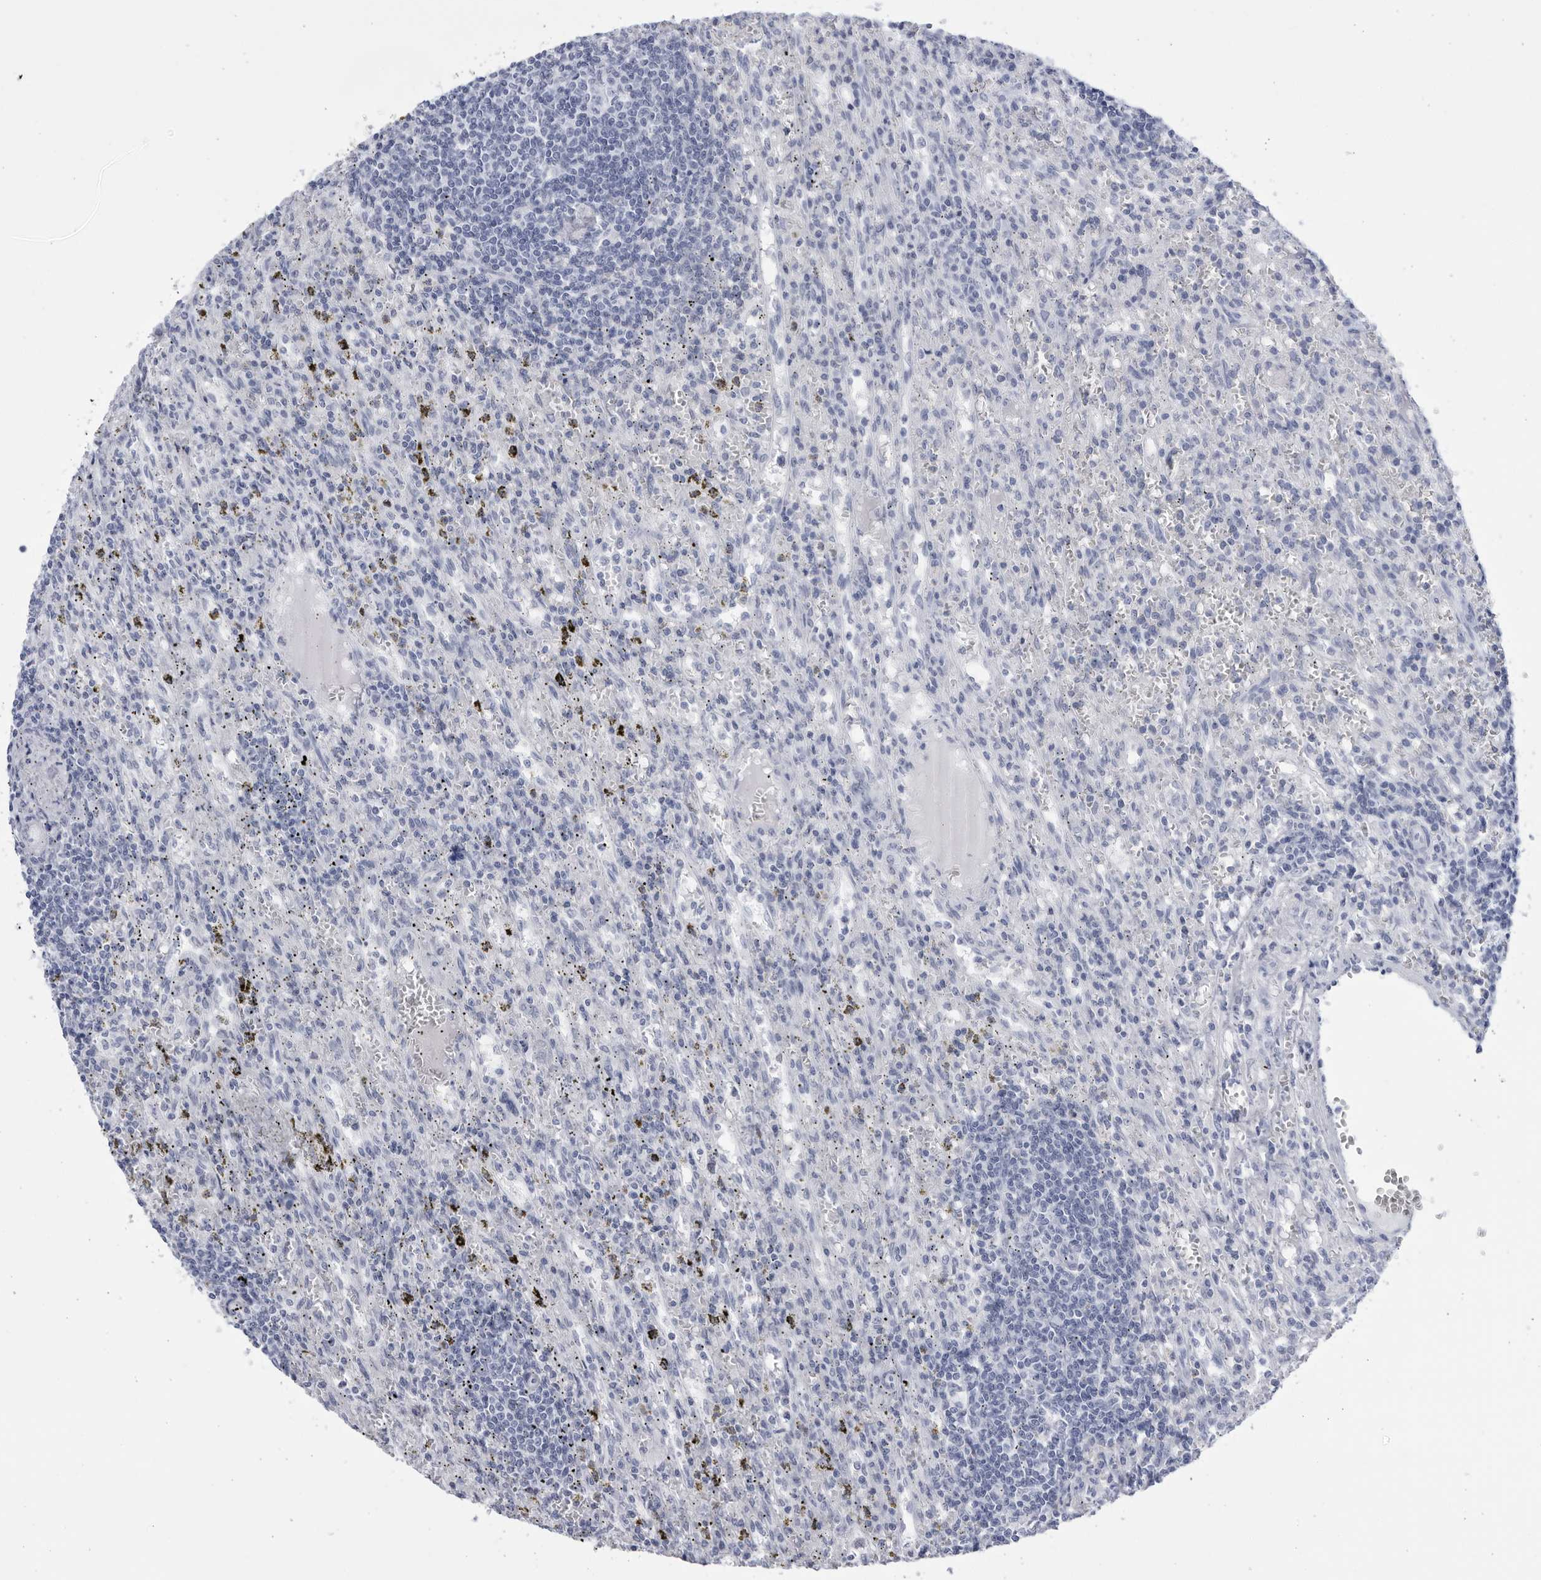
{"staining": {"intensity": "negative", "quantity": "none", "location": "none"}, "tissue": "lymphoma", "cell_type": "Tumor cells", "image_type": "cancer", "snomed": [{"axis": "morphology", "description": "Malignant lymphoma, non-Hodgkin's type, Low grade"}, {"axis": "topography", "description": "Spleen"}], "caption": "Immunohistochemistry image of lymphoma stained for a protein (brown), which demonstrates no staining in tumor cells.", "gene": "CCDC181", "patient": {"sex": "male", "age": 76}}